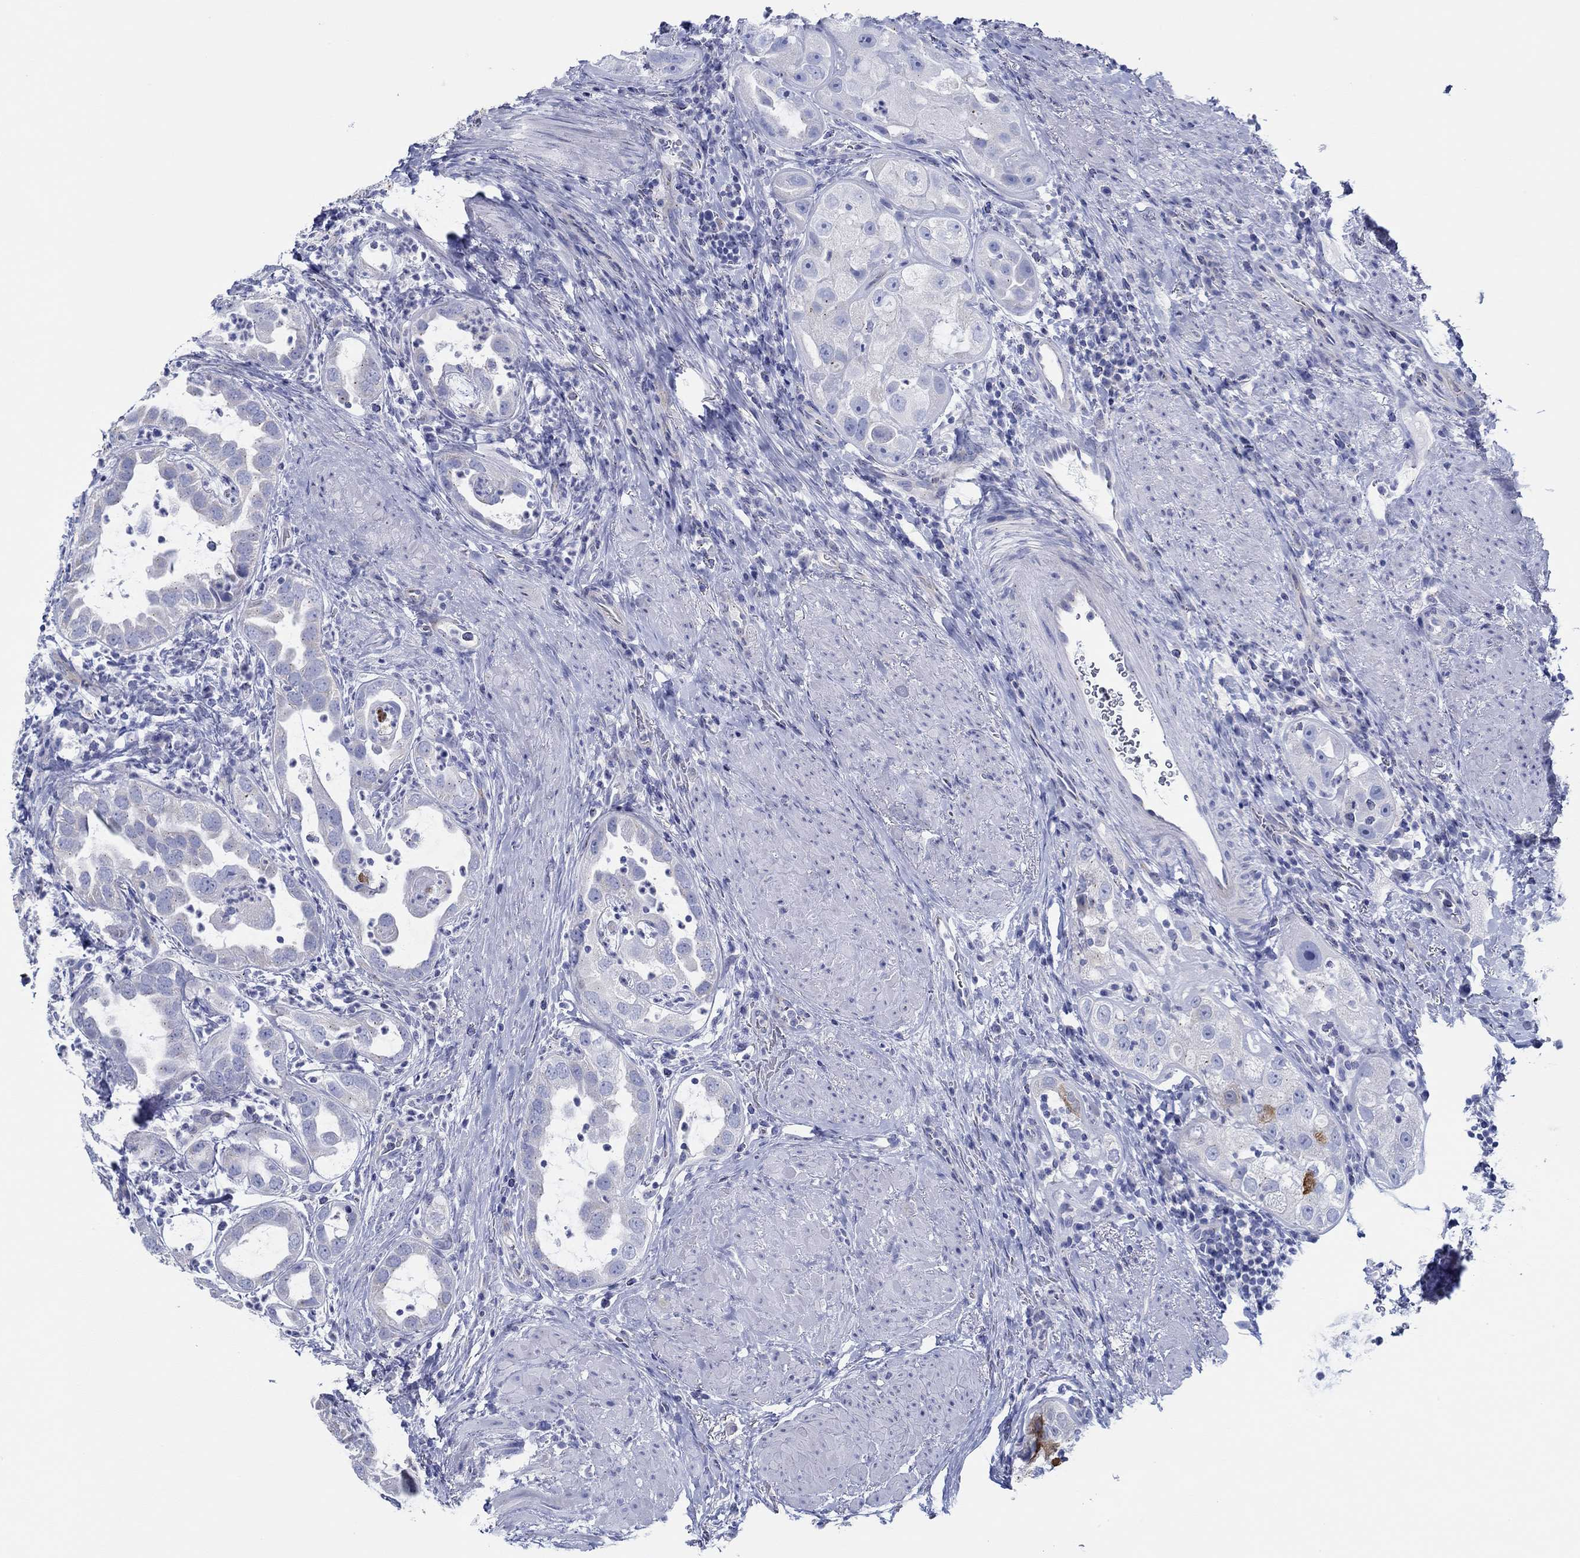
{"staining": {"intensity": "strong", "quantity": "<25%", "location": "cytoplasmic/membranous"}, "tissue": "urothelial cancer", "cell_type": "Tumor cells", "image_type": "cancer", "snomed": [{"axis": "morphology", "description": "Urothelial carcinoma, High grade"}, {"axis": "topography", "description": "Urinary bladder"}], "caption": "Immunohistochemistry (IHC) image of high-grade urothelial carcinoma stained for a protein (brown), which displays medium levels of strong cytoplasmic/membranous expression in about <25% of tumor cells.", "gene": "IGFBP6", "patient": {"sex": "female", "age": 41}}